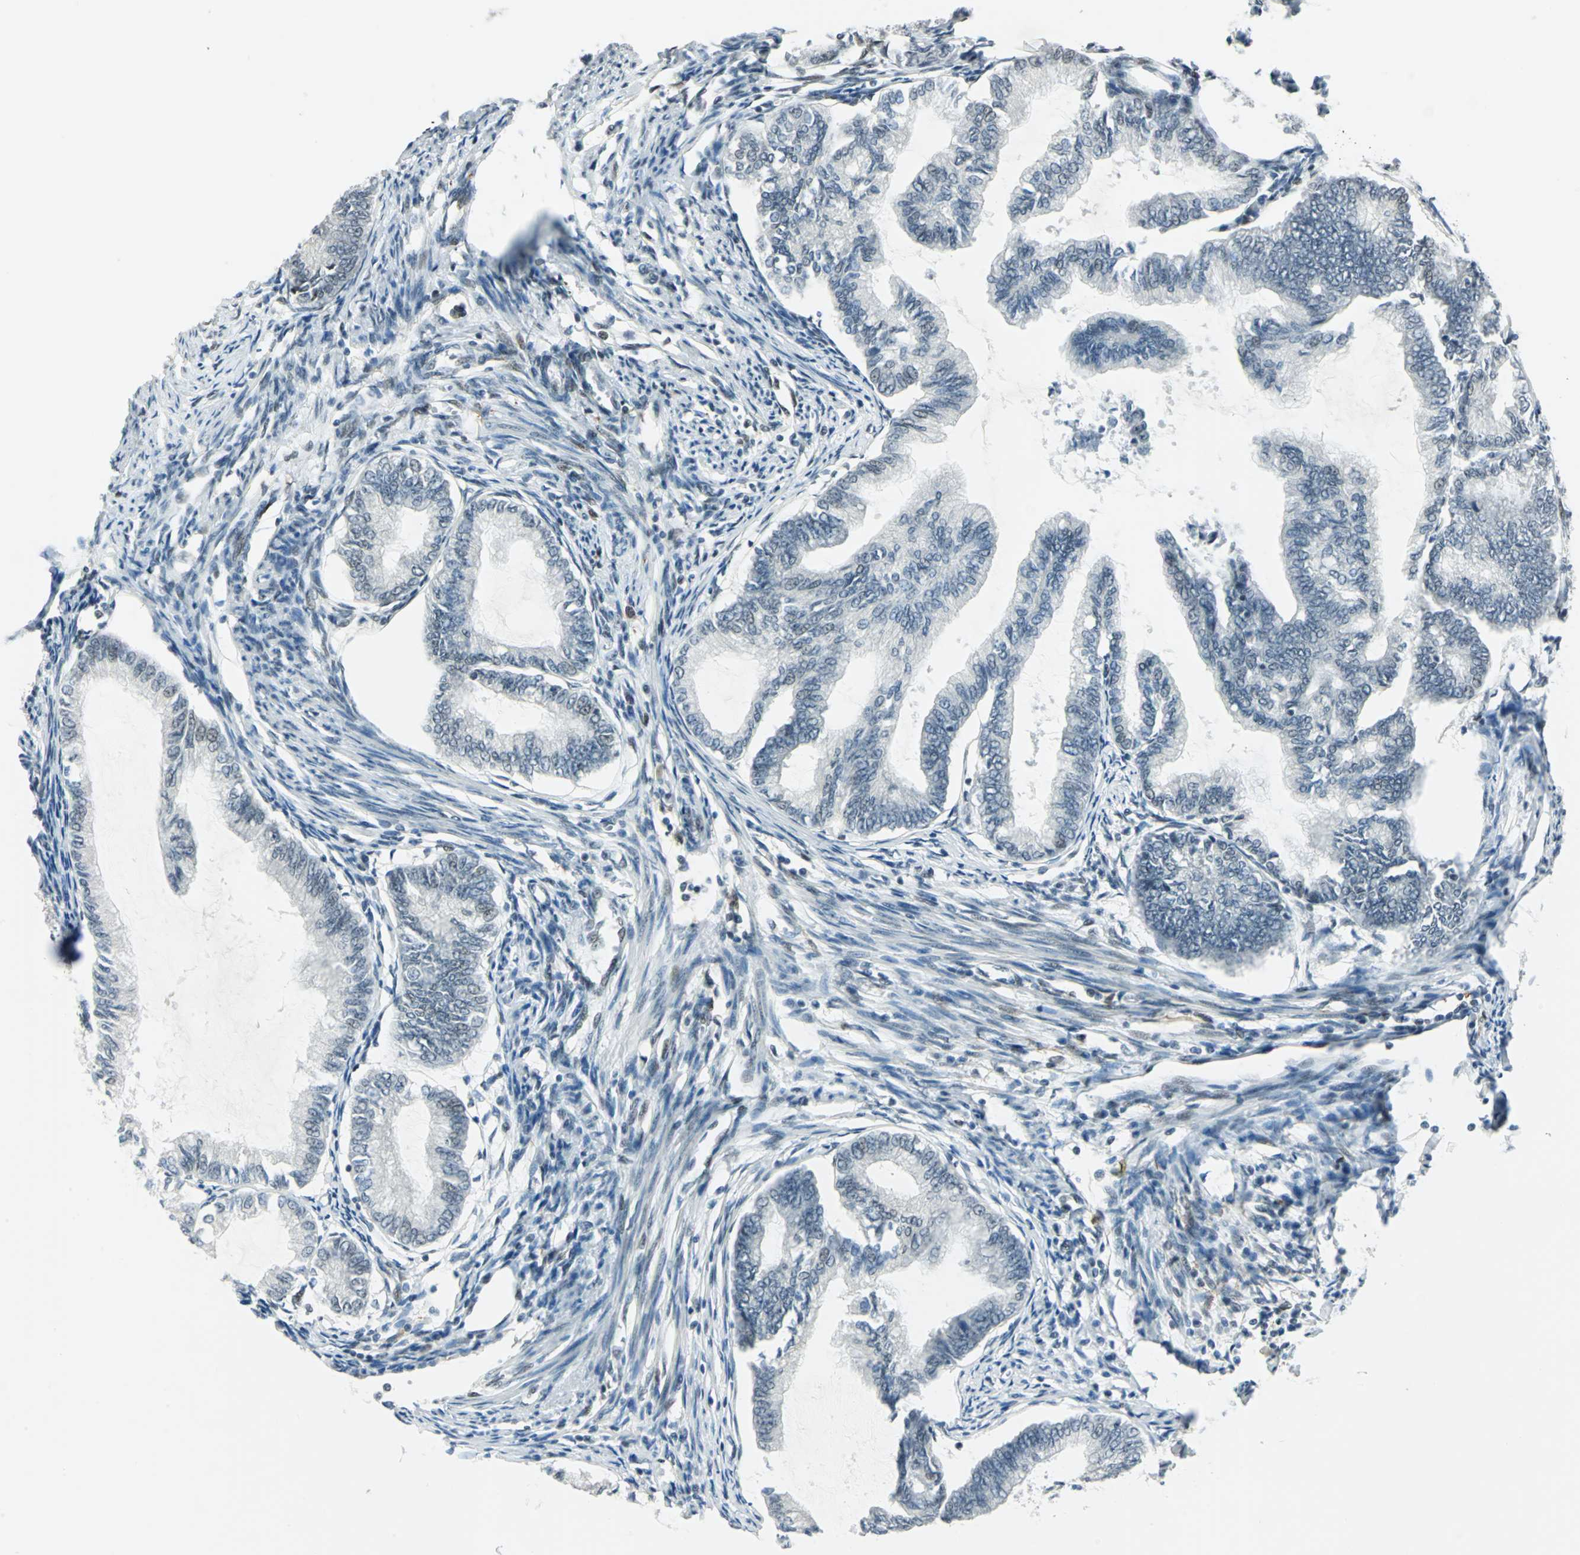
{"staining": {"intensity": "weak", "quantity": "<25%", "location": "nuclear"}, "tissue": "endometrial cancer", "cell_type": "Tumor cells", "image_type": "cancer", "snomed": [{"axis": "morphology", "description": "Adenocarcinoma, NOS"}, {"axis": "topography", "description": "Endometrium"}], "caption": "Immunohistochemistry of human endometrial cancer displays no positivity in tumor cells.", "gene": "MTMR10", "patient": {"sex": "female", "age": 86}}